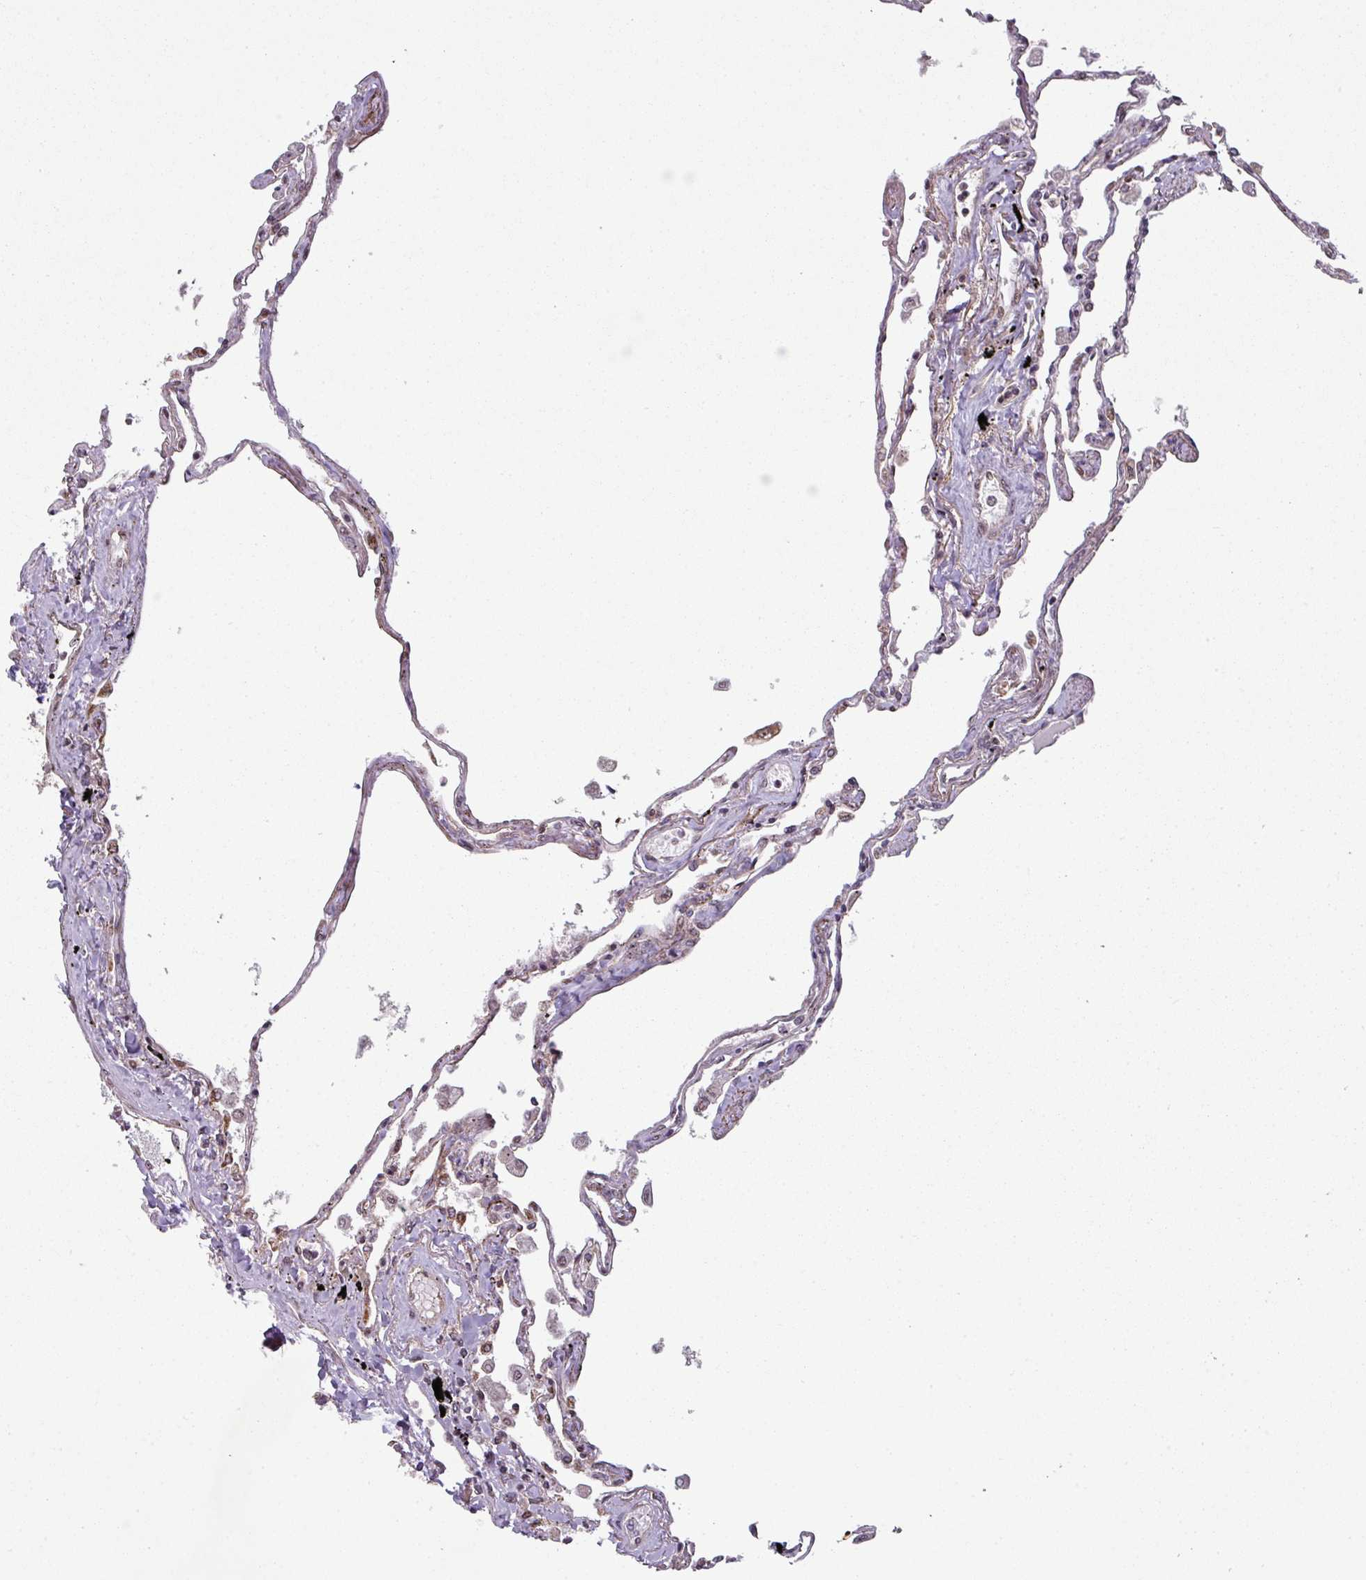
{"staining": {"intensity": "moderate", "quantity": "25%-75%", "location": "nuclear"}, "tissue": "lung", "cell_type": "Alveolar cells", "image_type": "normal", "snomed": [{"axis": "morphology", "description": "Normal tissue, NOS"}, {"axis": "topography", "description": "Lung"}], "caption": "Alveolar cells show moderate nuclear staining in approximately 25%-75% of cells in normal lung. The staining was performed using DAB (3,3'-diaminobenzidine) to visualize the protein expression in brown, while the nuclei were stained in blue with hematoxylin (Magnification: 20x).", "gene": "SIK3", "patient": {"sex": "female", "age": 67}}